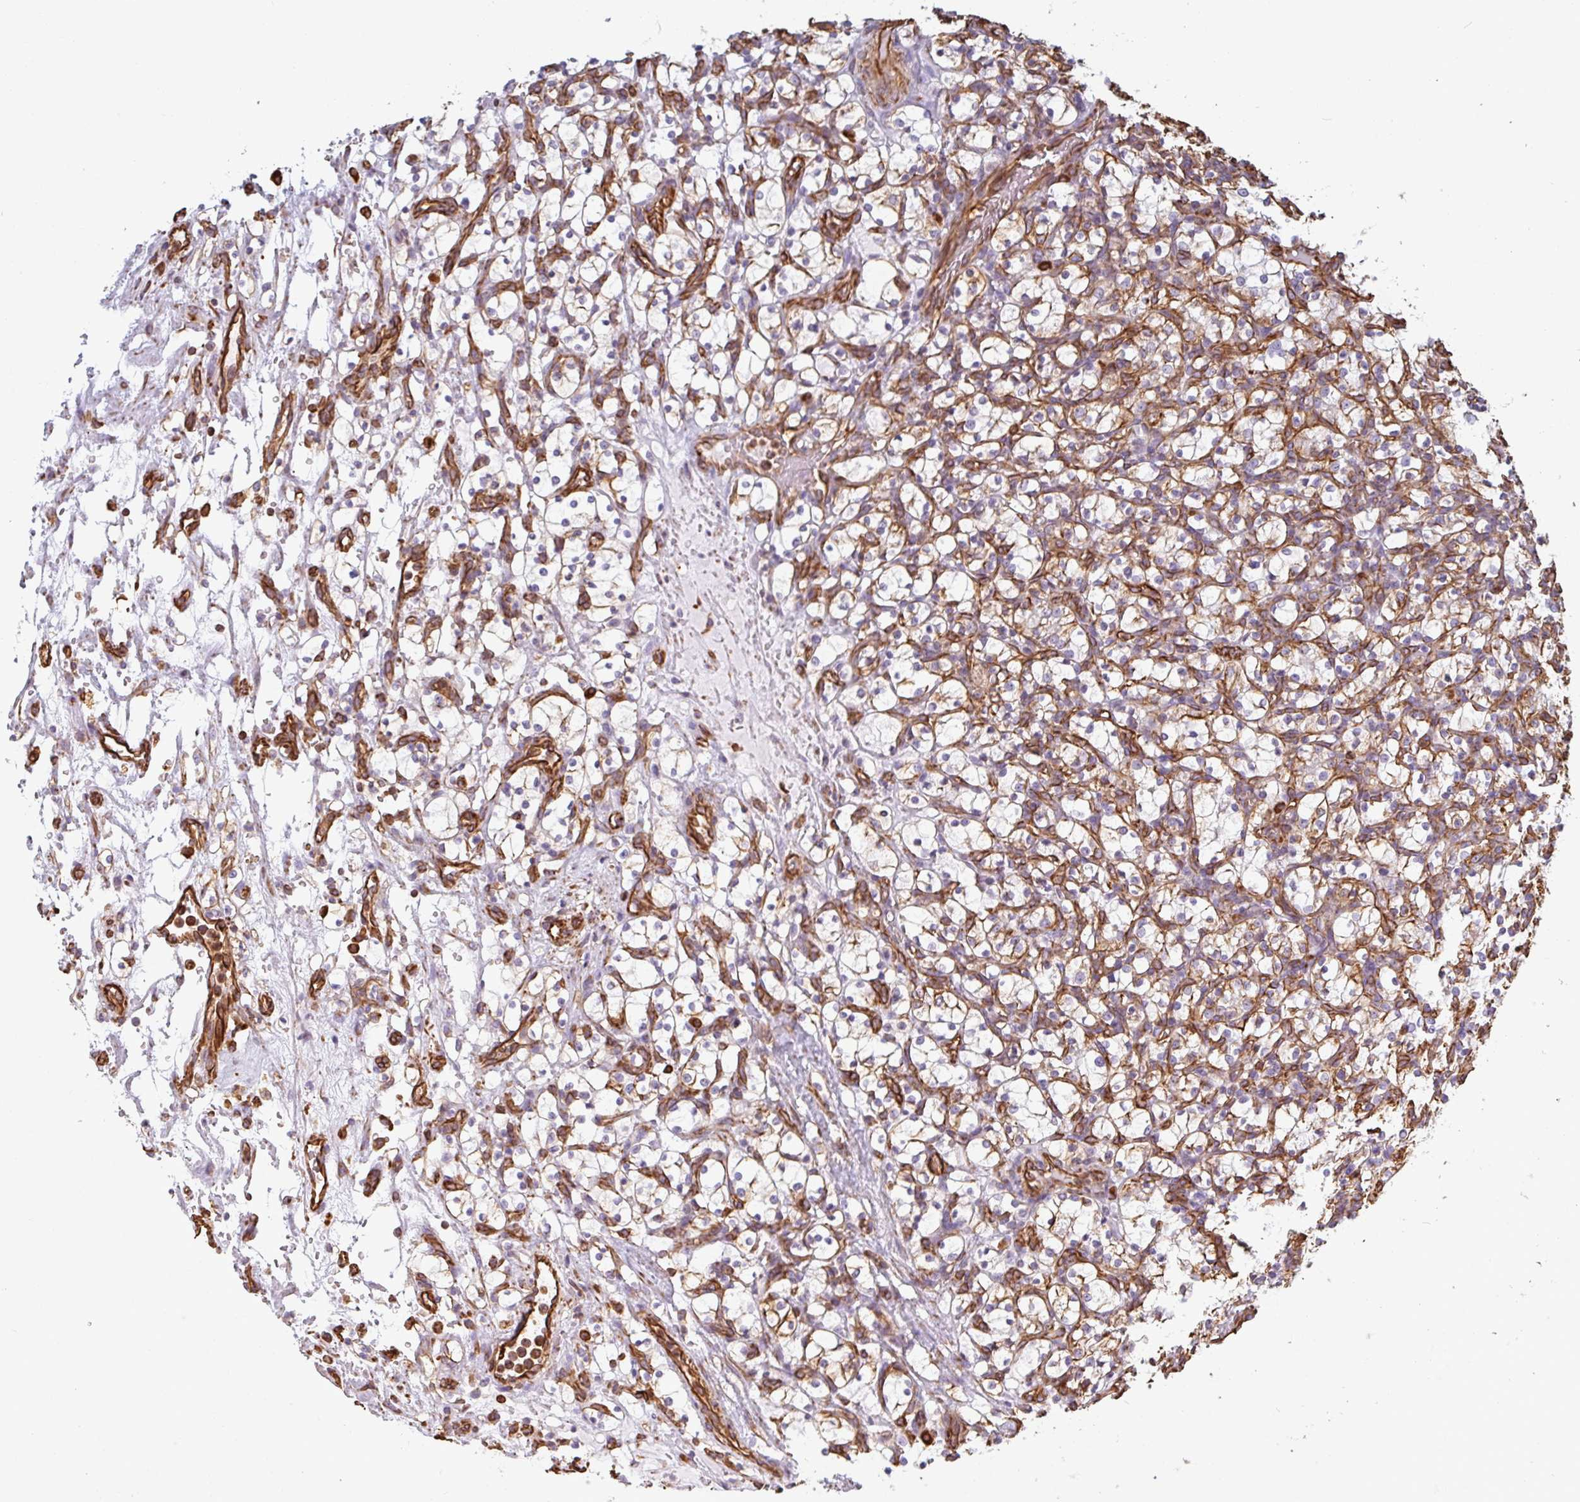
{"staining": {"intensity": "weak", "quantity": "<25%", "location": "cytoplasmic/membranous"}, "tissue": "renal cancer", "cell_type": "Tumor cells", "image_type": "cancer", "snomed": [{"axis": "morphology", "description": "Adenocarcinoma, NOS"}, {"axis": "topography", "description": "Kidney"}], "caption": "An image of human renal adenocarcinoma is negative for staining in tumor cells.", "gene": "PPFIA1", "patient": {"sex": "female", "age": 69}}